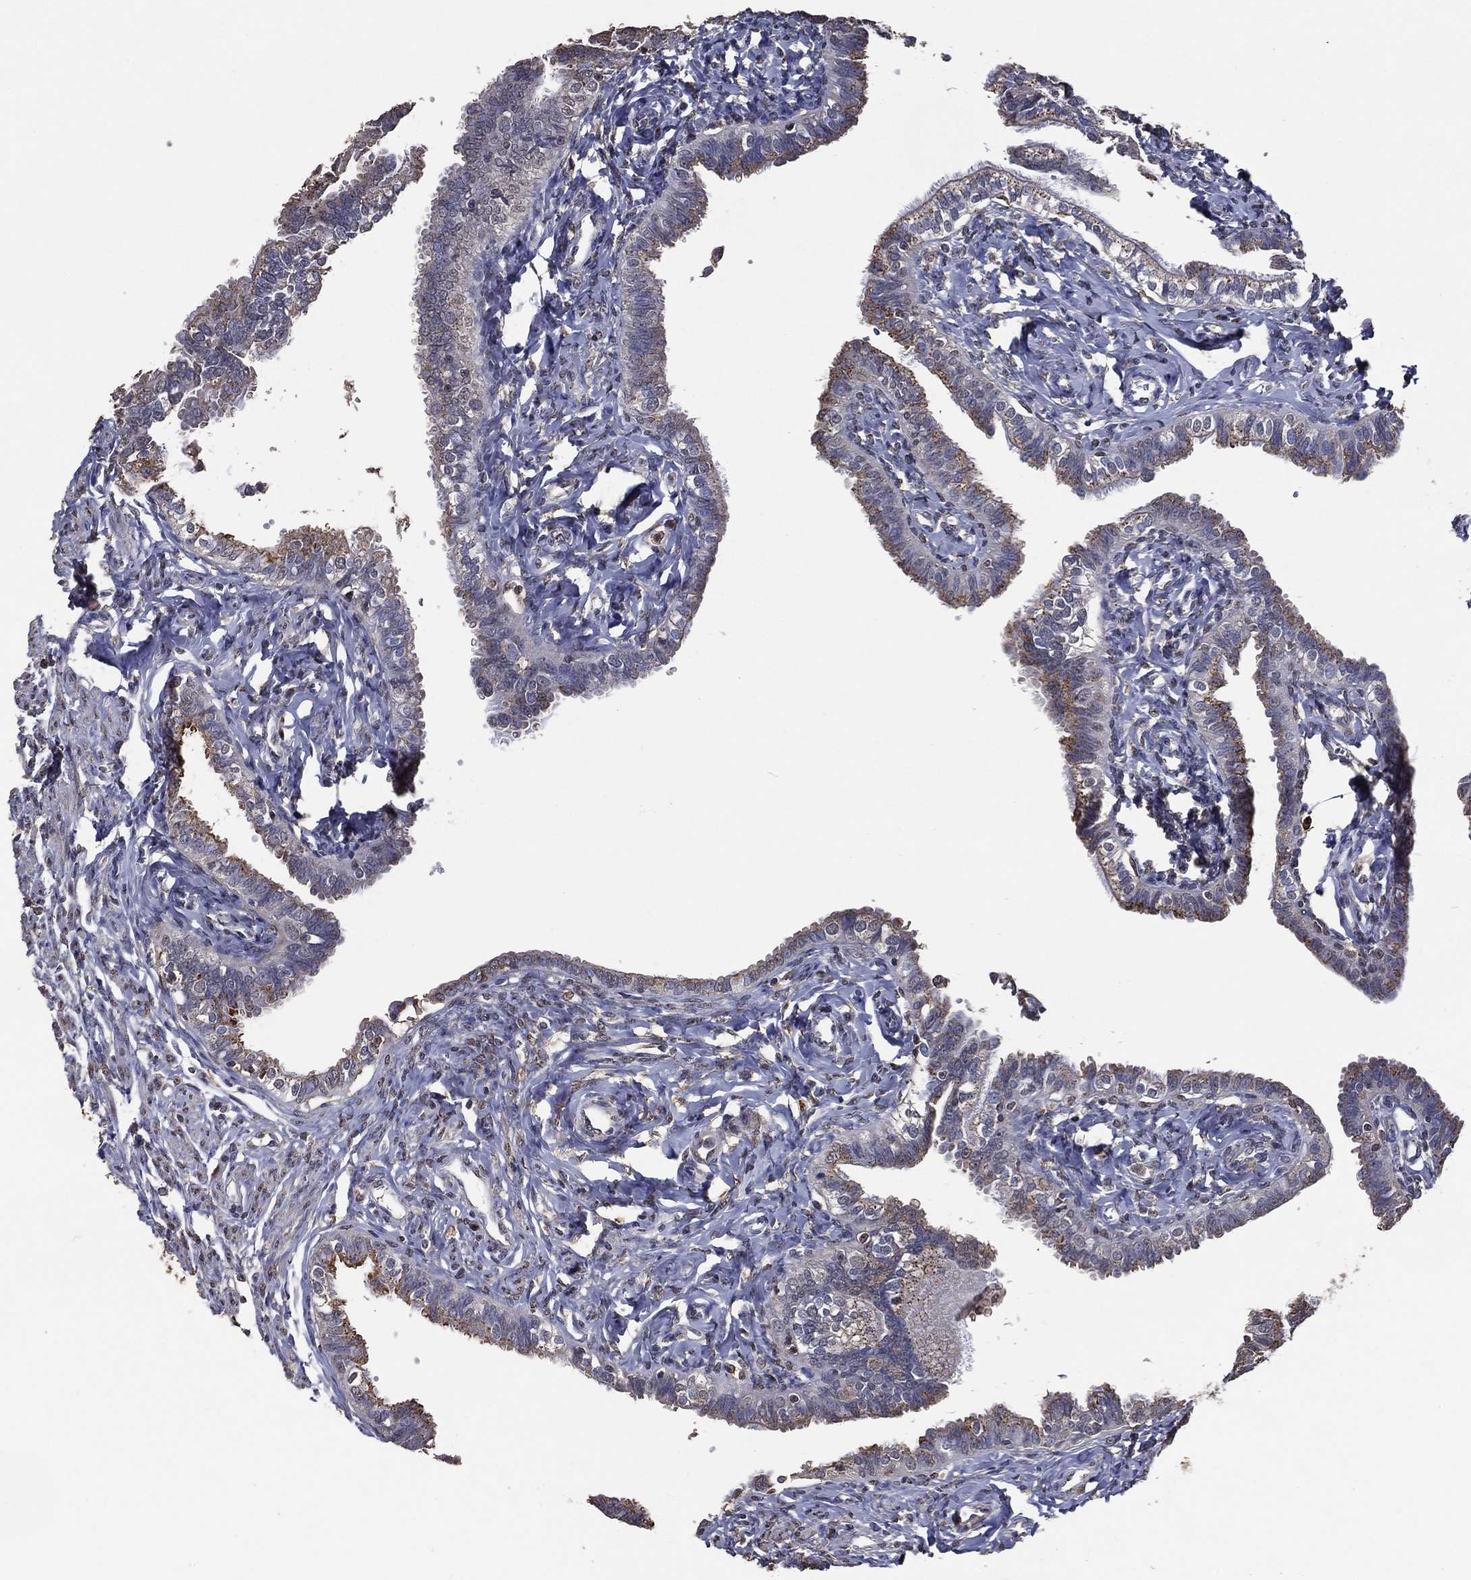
{"staining": {"intensity": "moderate", "quantity": "25%-75%", "location": "cytoplasmic/membranous"}, "tissue": "fallopian tube", "cell_type": "Glandular cells", "image_type": "normal", "snomed": [{"axis": "morphology", "description": "Normal tissue, NOS"}, {"axis": "topography", "description": "Fallopian tube"}], "caption": "Fallopian tube stained with IHC exhibits moderate cytoplasmic/membranous expression in approximately 25%-75% of glandular cells. The protein is shown in brown color, while the nuclei are stained blue.", "gene": "GPR183", "patient": {"sex": "female", "age": 54}}